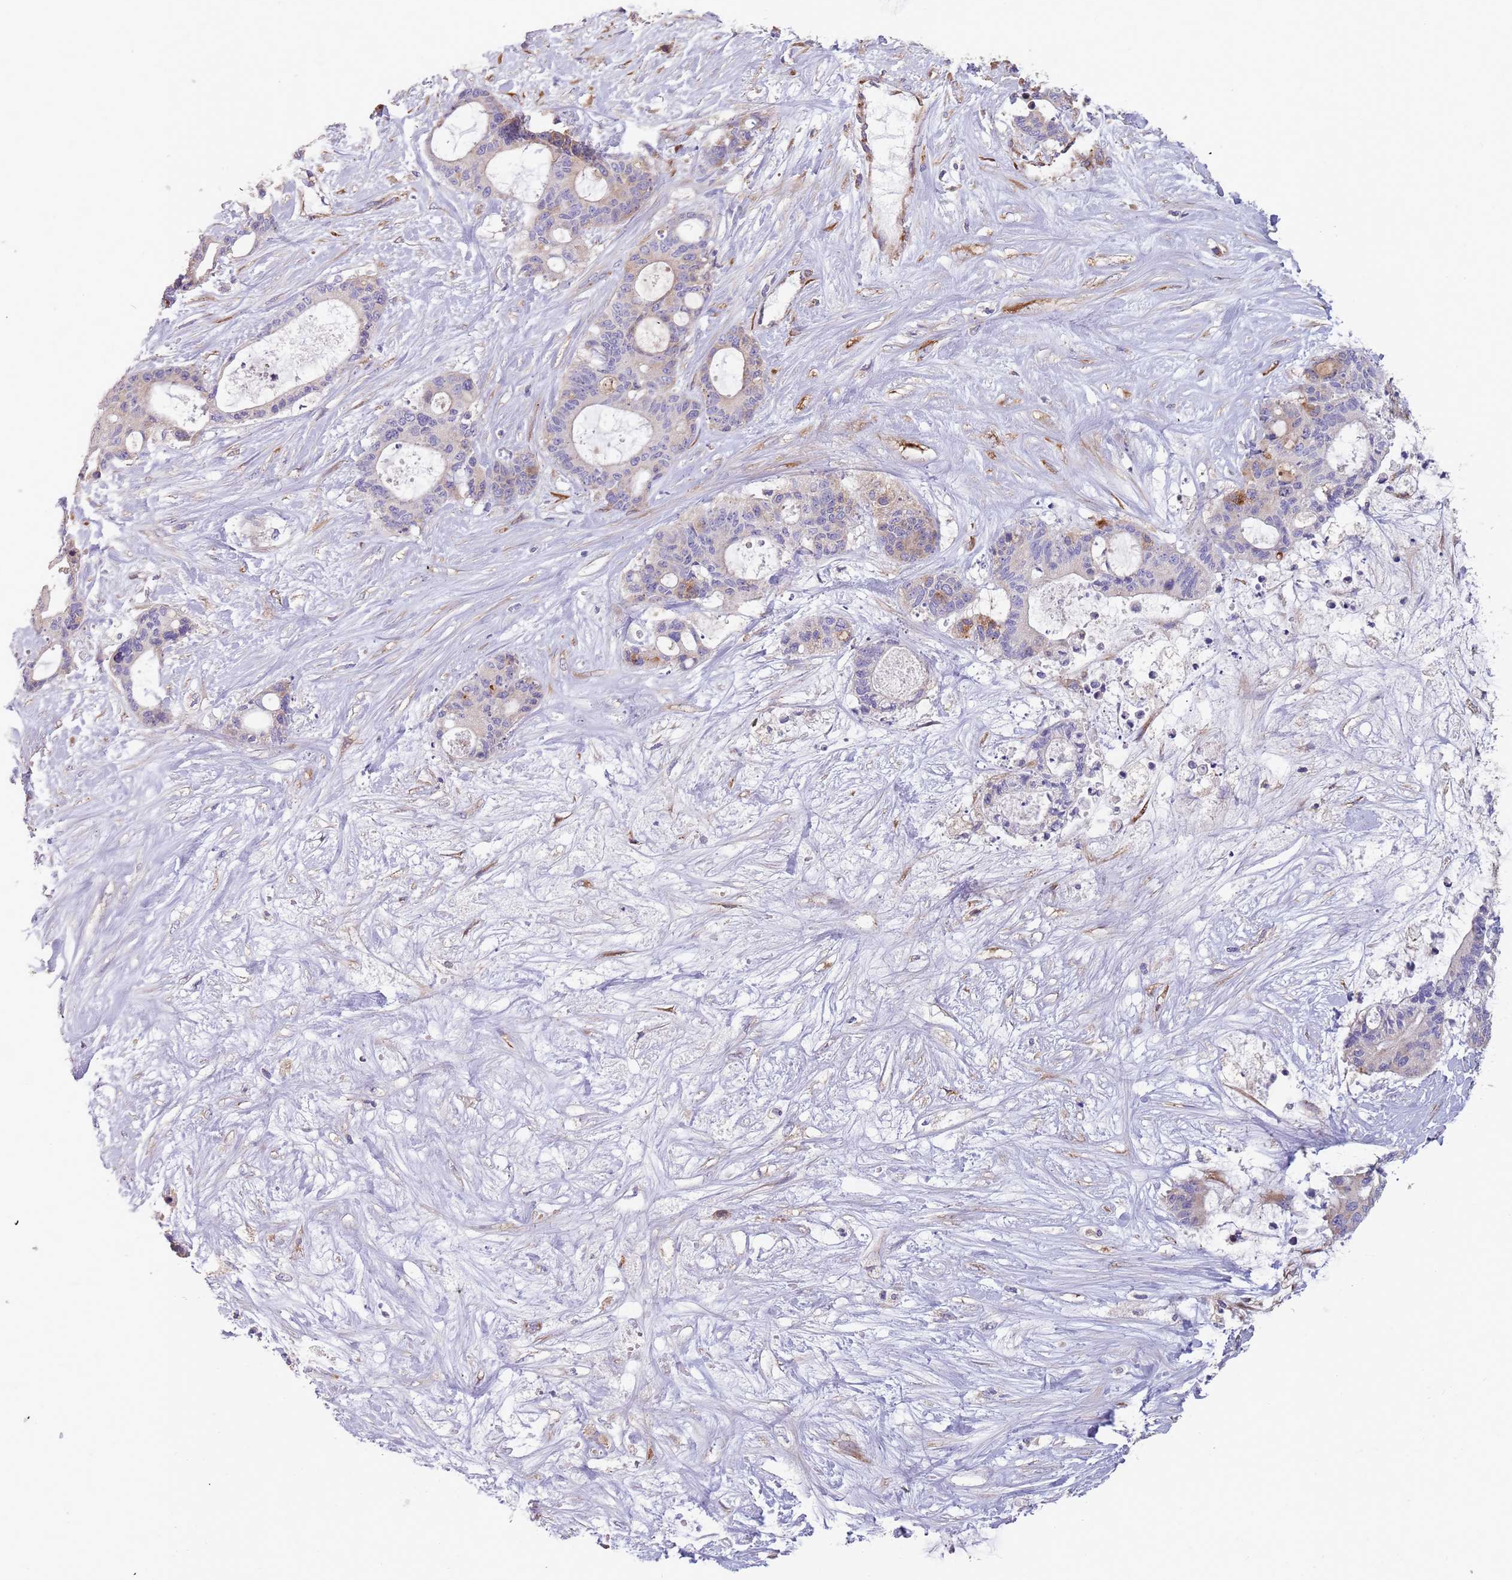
{"staining": {"intensity": "weak", "quantity": "<25%", "location": "cytoplasmic/membranous"}, "tissue": "liver cancer", "cell_type": "Tumor cells", "image_type": "cancer", "snomed": [{"axis": "morphology", "description": "Normal tissue, NOS"}, {"axis": "morphology", "description": "Cholangiocarcinoma"}, {"axis": "topography", "description": "Liver"}, {"axis": "topography", "description": "Peripheral nerve tissue"}], "caption": "The image exhibits no staining of tumor cells in liver cholangiocarcinoma.", "gene": "ARMCX6", "patient": {"sex": "female", "age": 73}}